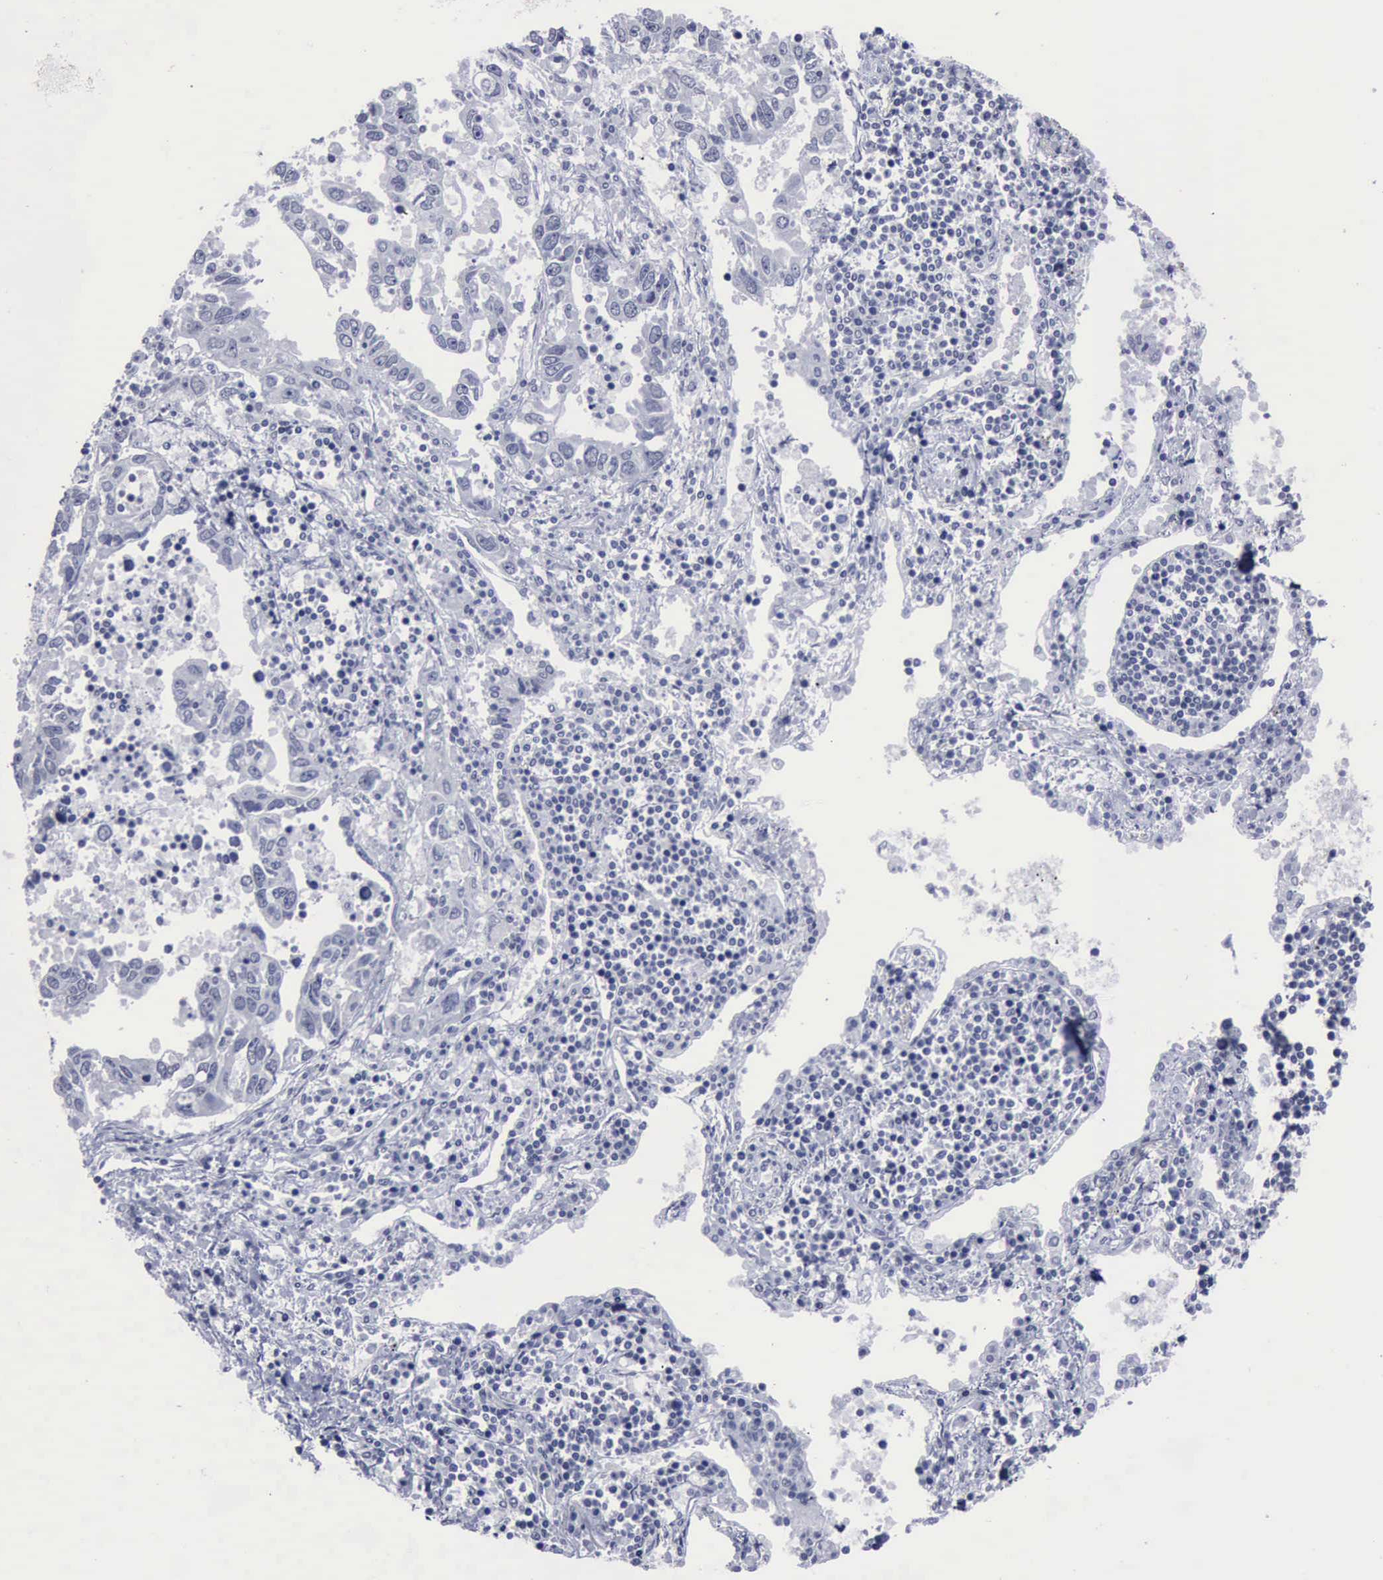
{"staining": {"intensity": "negative", "quantity": "none", "location": "none"}, "tissue": "lung cancer", "cell_type": "Tumor cells", "image_type": "cancer", "snomed": [{"axis": "morphology", "description": "Adenocarcinoma, NOS"}, {"axis": "topography", "description": "Lung"}], "caption": "IHC photomicrograph of lung cancer (adenocarcinoma) stained for a protein (brown), which reveals no positivity in tumor cells.", "gene": "BRD1", "patient": {"sex": "male", "age": 48}}